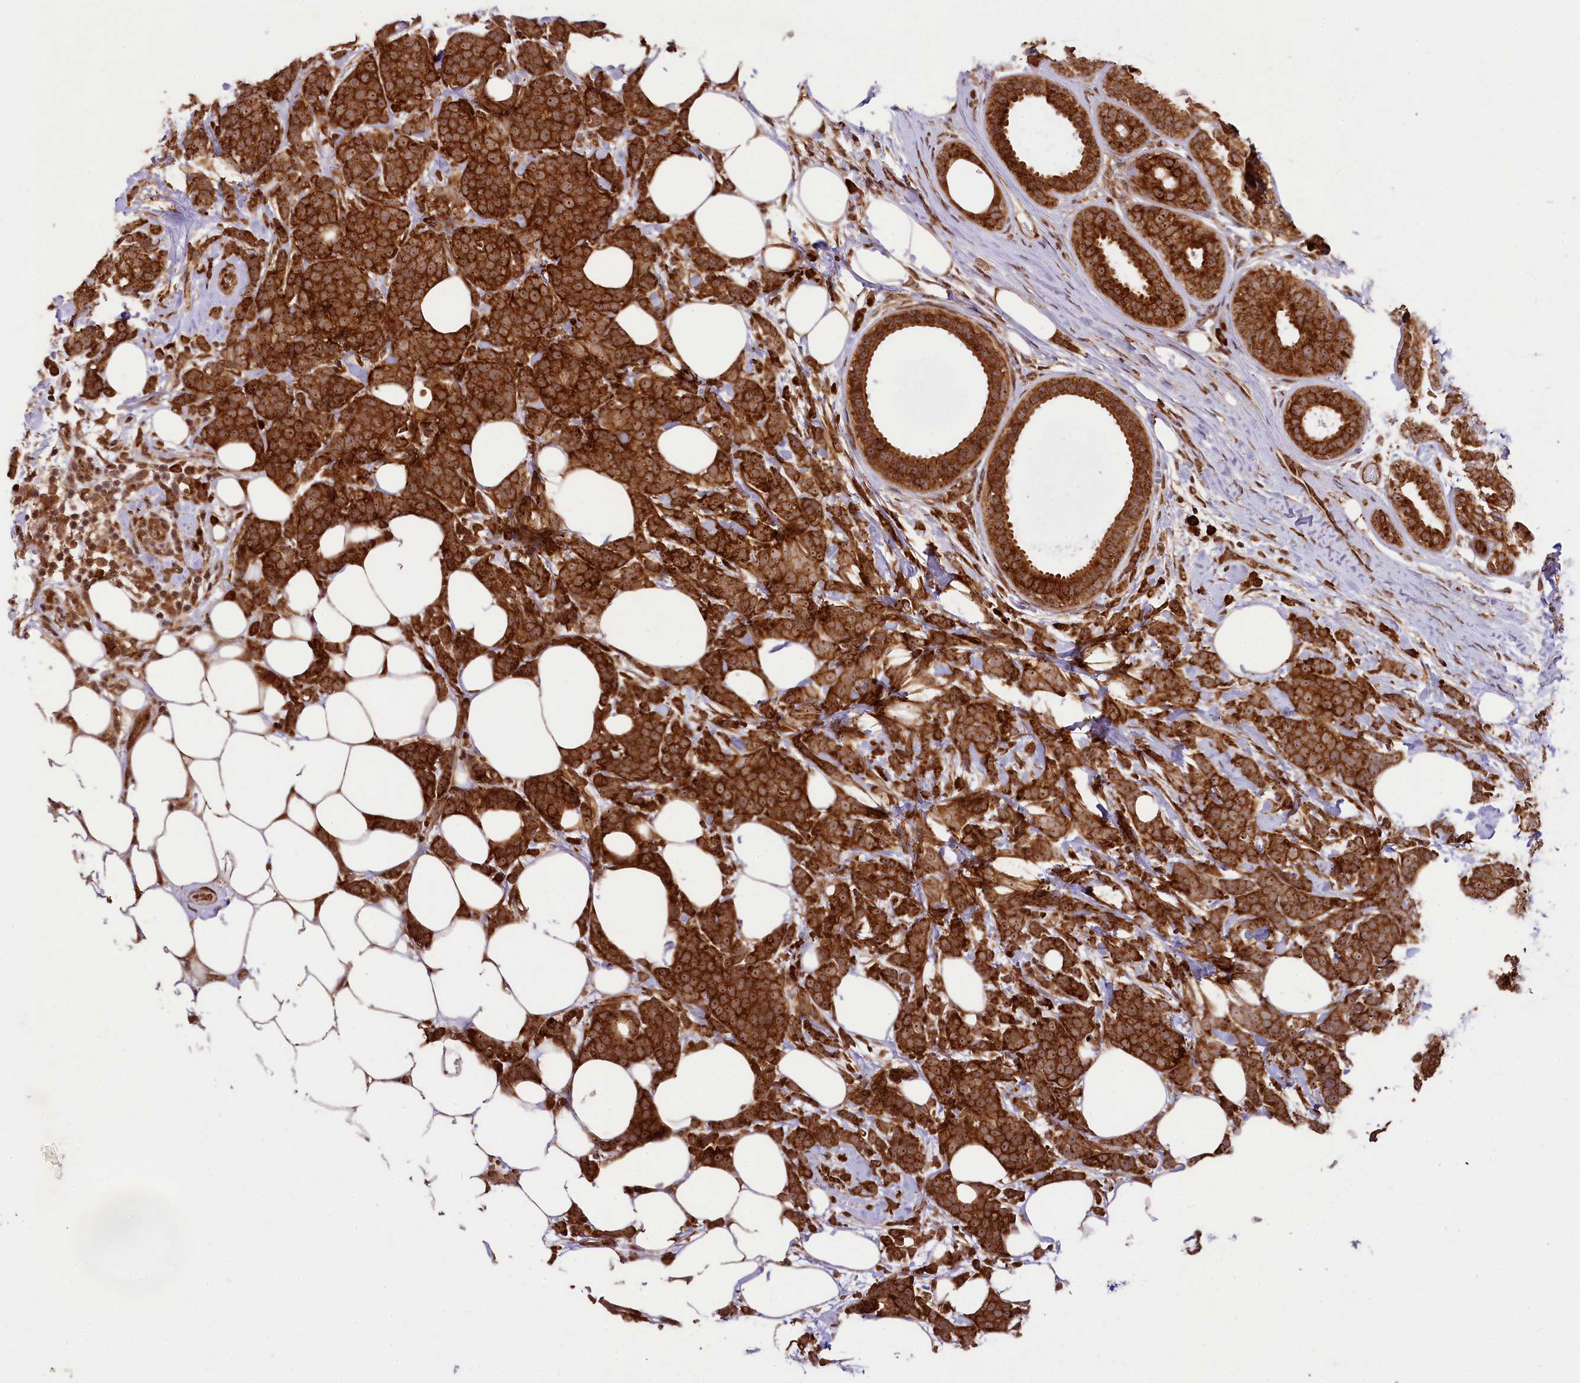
{"staining": {"intensity": "strong", "quantity": ">75%", "location": "cytoplasmic/membranous,nuclear"}, "tissue": "breast cancer", "cell_type": "Tumor cells", "image_type": "cancer", "snomed": [{"axis": "morphology", "description": "Lobular carcinoma"}, {"axis": "topography", "description": "Breast"}], "caption": "Lobular carcinoma (breast) stained for a protein displays strong cytoplasmic/membranous and nuclear positivity in tumor cells.", "gene": "LARP4", "patient": {"sex": "female", "age": 58}}